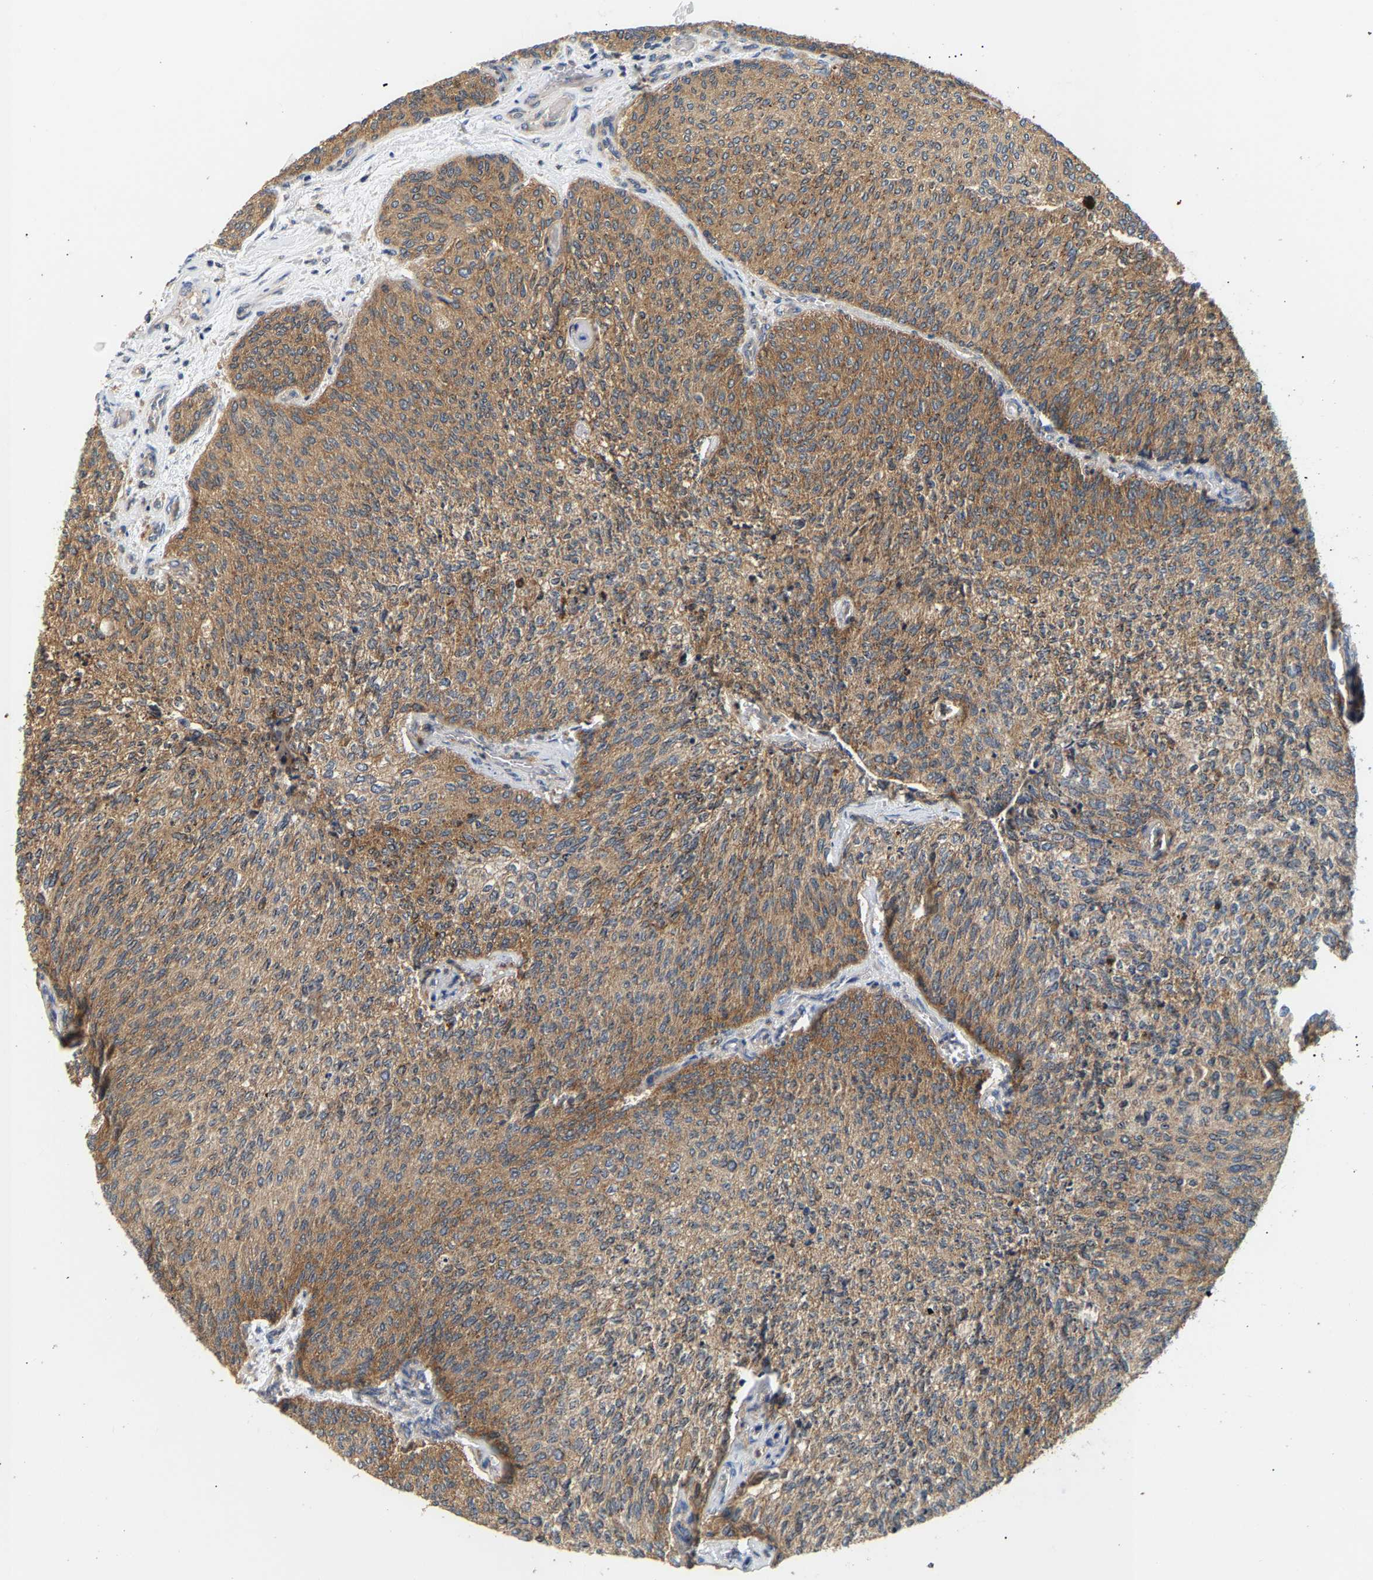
{"staining": {"intensity": "moderate", "quantity": ">75%", "location": "cytoplasmic/membranous"}, "tissue": "urothelial cancer", "cell_type": "Tumor cells", "image_type": "cancer", "snomed": [{"axis": "morphology", "description": "Urothelial carcinoma, Low grade"}, {"axis": "topography", "description": "Urinary bladder"}], "caption": "Low-grade urothelial carcinoma stained with a brown dye demonstrates moderate cytoplasmic/membranous positive expression in approximately >75% of tumor cells.", "gene": "PPID", "patient": {"sex": "female", "age": 79}}